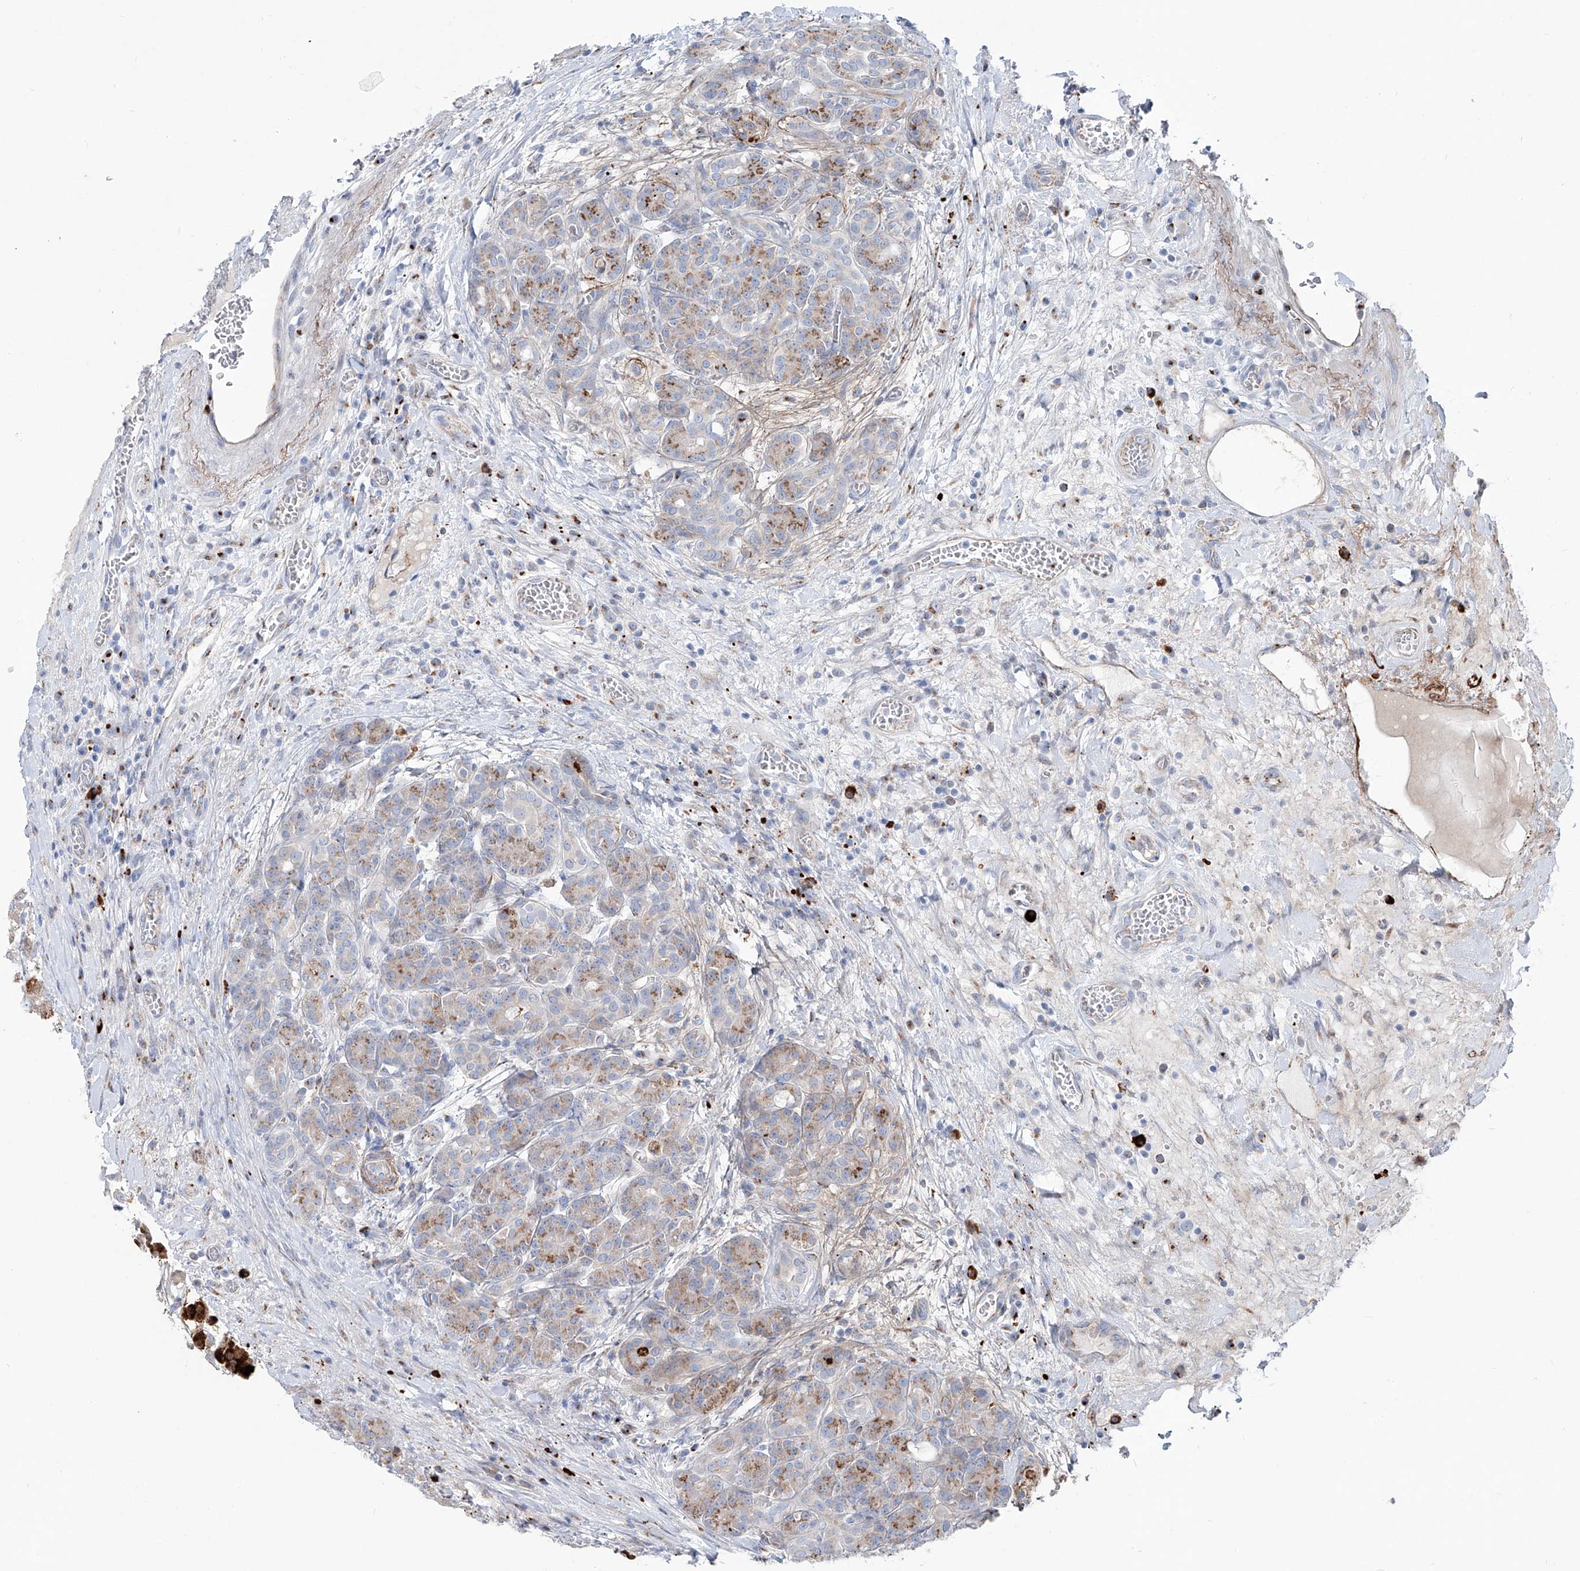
{"staining": {"intensity": "moderate", "quantity": "<25%", "location": "cytoplasmic/membranous"}, "tissue": "pancreas", "cell_type": "Exocrine glandular cells", "image_type": "normal", "snomed": [{"axis": "morphology", "description": "Normal tissue, NOS"}, {"axis": "topography", "description": "Pancreas"}], "caption": "DAB immunohistochemical staining of benign human pancreas demonstrates moderate cytoplasmic/membranous protein expression in approximately <25% of exocrine glandular cells. The staining was performed using DAB (3,3'-diaminobenzidine) to visualize the protein expression in brown, while the nuclei were stained in blue with hematoxylin (Magnification: 20x).", "gene": "CDH5", "patient": {"sex": "male", "age": 63}}